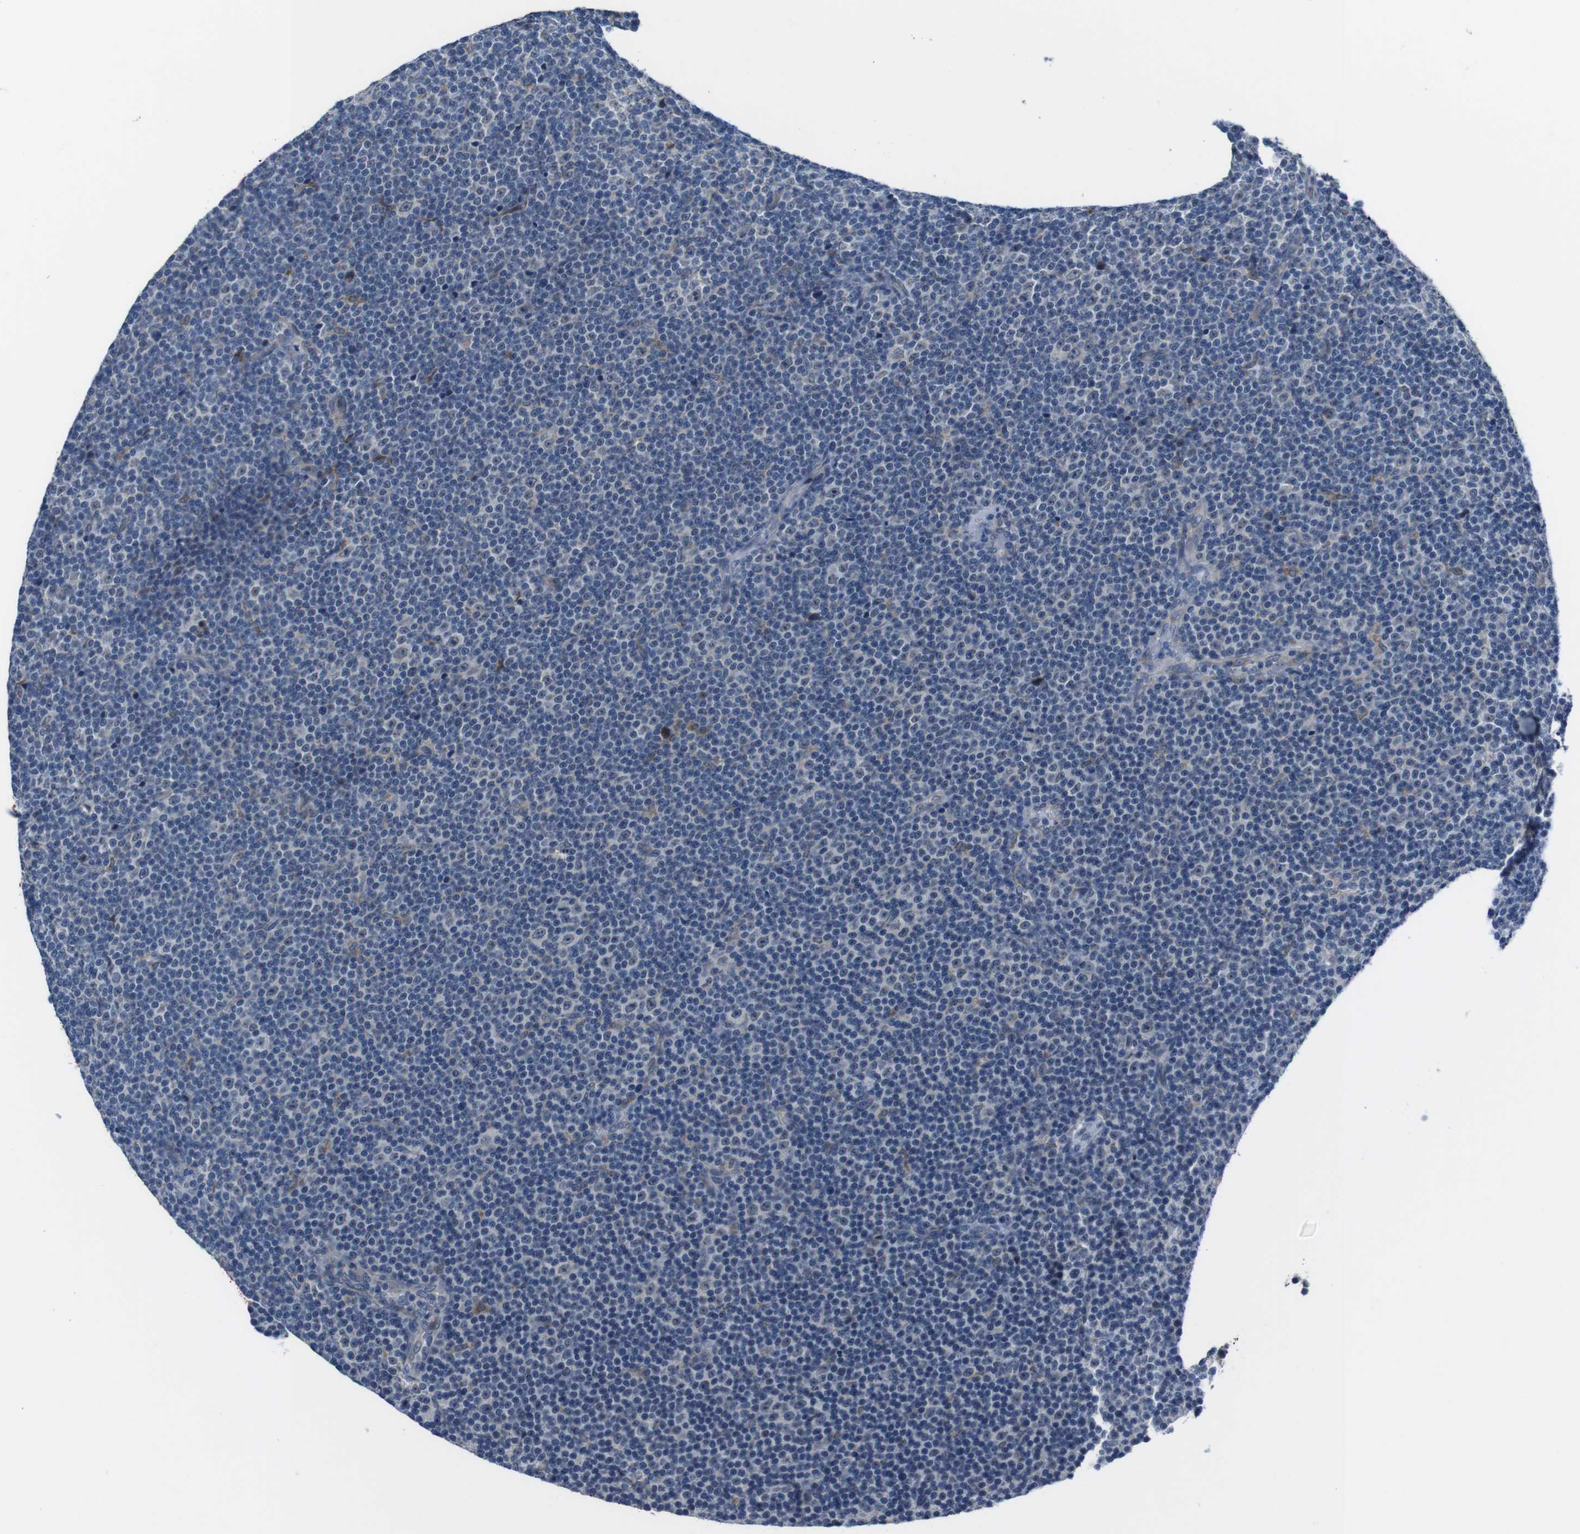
{"staining": {"intensity": "negative", "quantity": "none", "location": "none"}, "tissue": "lymphoma", "cell_type": "Tumor cells", "image_type": "cancer", "snomed": [{"axis": "morphology", "description": "Malignant lymphoma, non-Hodgkin's type, Low grade"}, {"axis": "topography", "description": "Lymph node"}], "caption": "Immunohistochemistry (IHC) of low-grade malignant lymphoma, non-Hodgkin's type exhibits no expression in tumor cells. The staining is performed using DAB (3,3'-diaminobenzidine) brown chromogen with nuclei counter-stained in using hematoxylin.", "gene": "CDH22", "patient": {"sex": "female", "age": 67}}